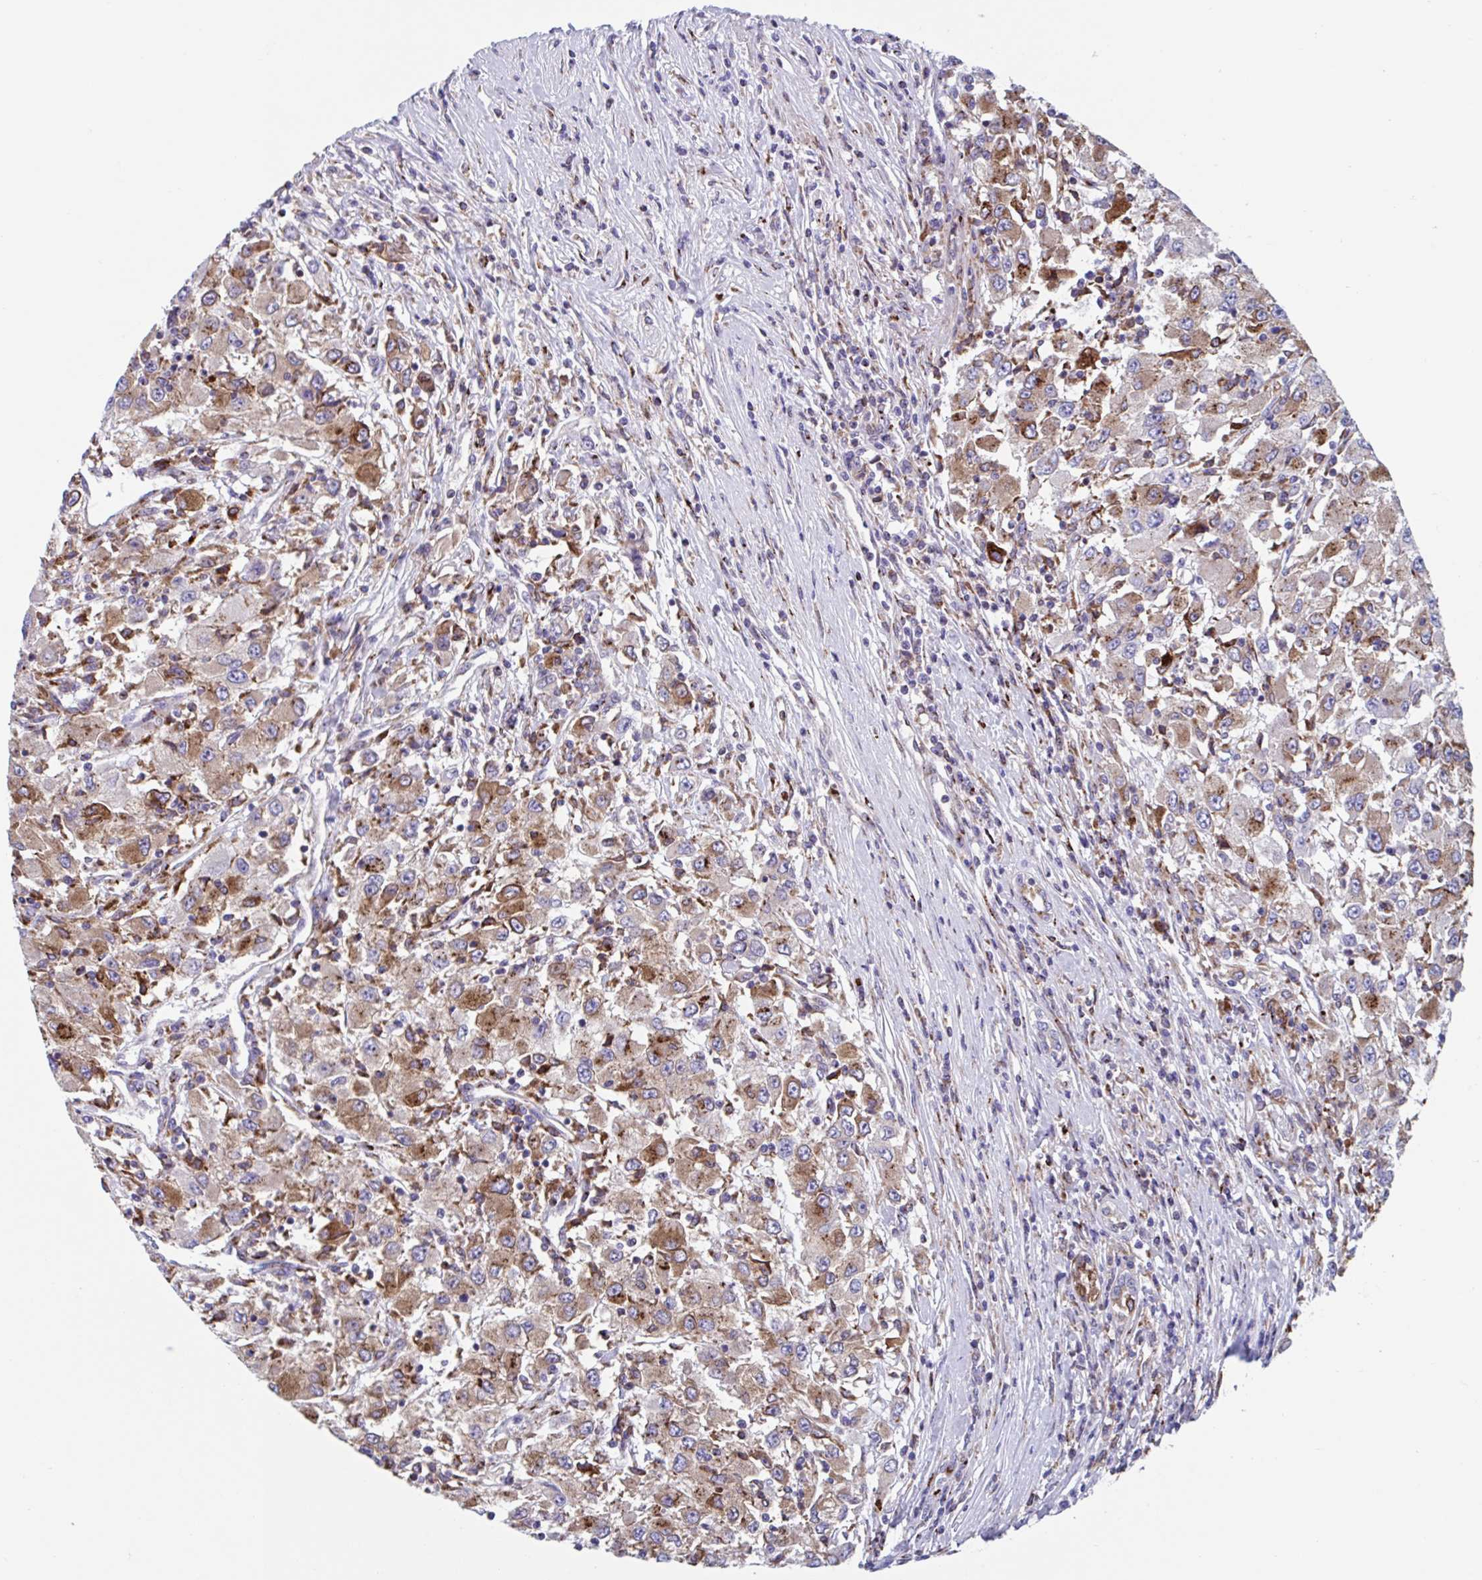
{"staining": {"intensity": "moderate", "quantity": "25%-75%", "location": "cytoplasmic/membranous"}, "tissue": "renal cancer", "cell_type": "Tumor cells", "image_type": "cancer", "snomed": [{"axis": "morphology", "description": "Adenocarcinoma, NOS"}, {"axis": "topography", "description": "Kidney"}], "caption": "Immunohistochemical staining of human renal adenocarcinoma shows medium levels of moderate cytoplasmic/membranous protein expression in about 25%-75% of tumor cells.", "gene": "RFK", "patient": {"sex": "female", "age": 67}}